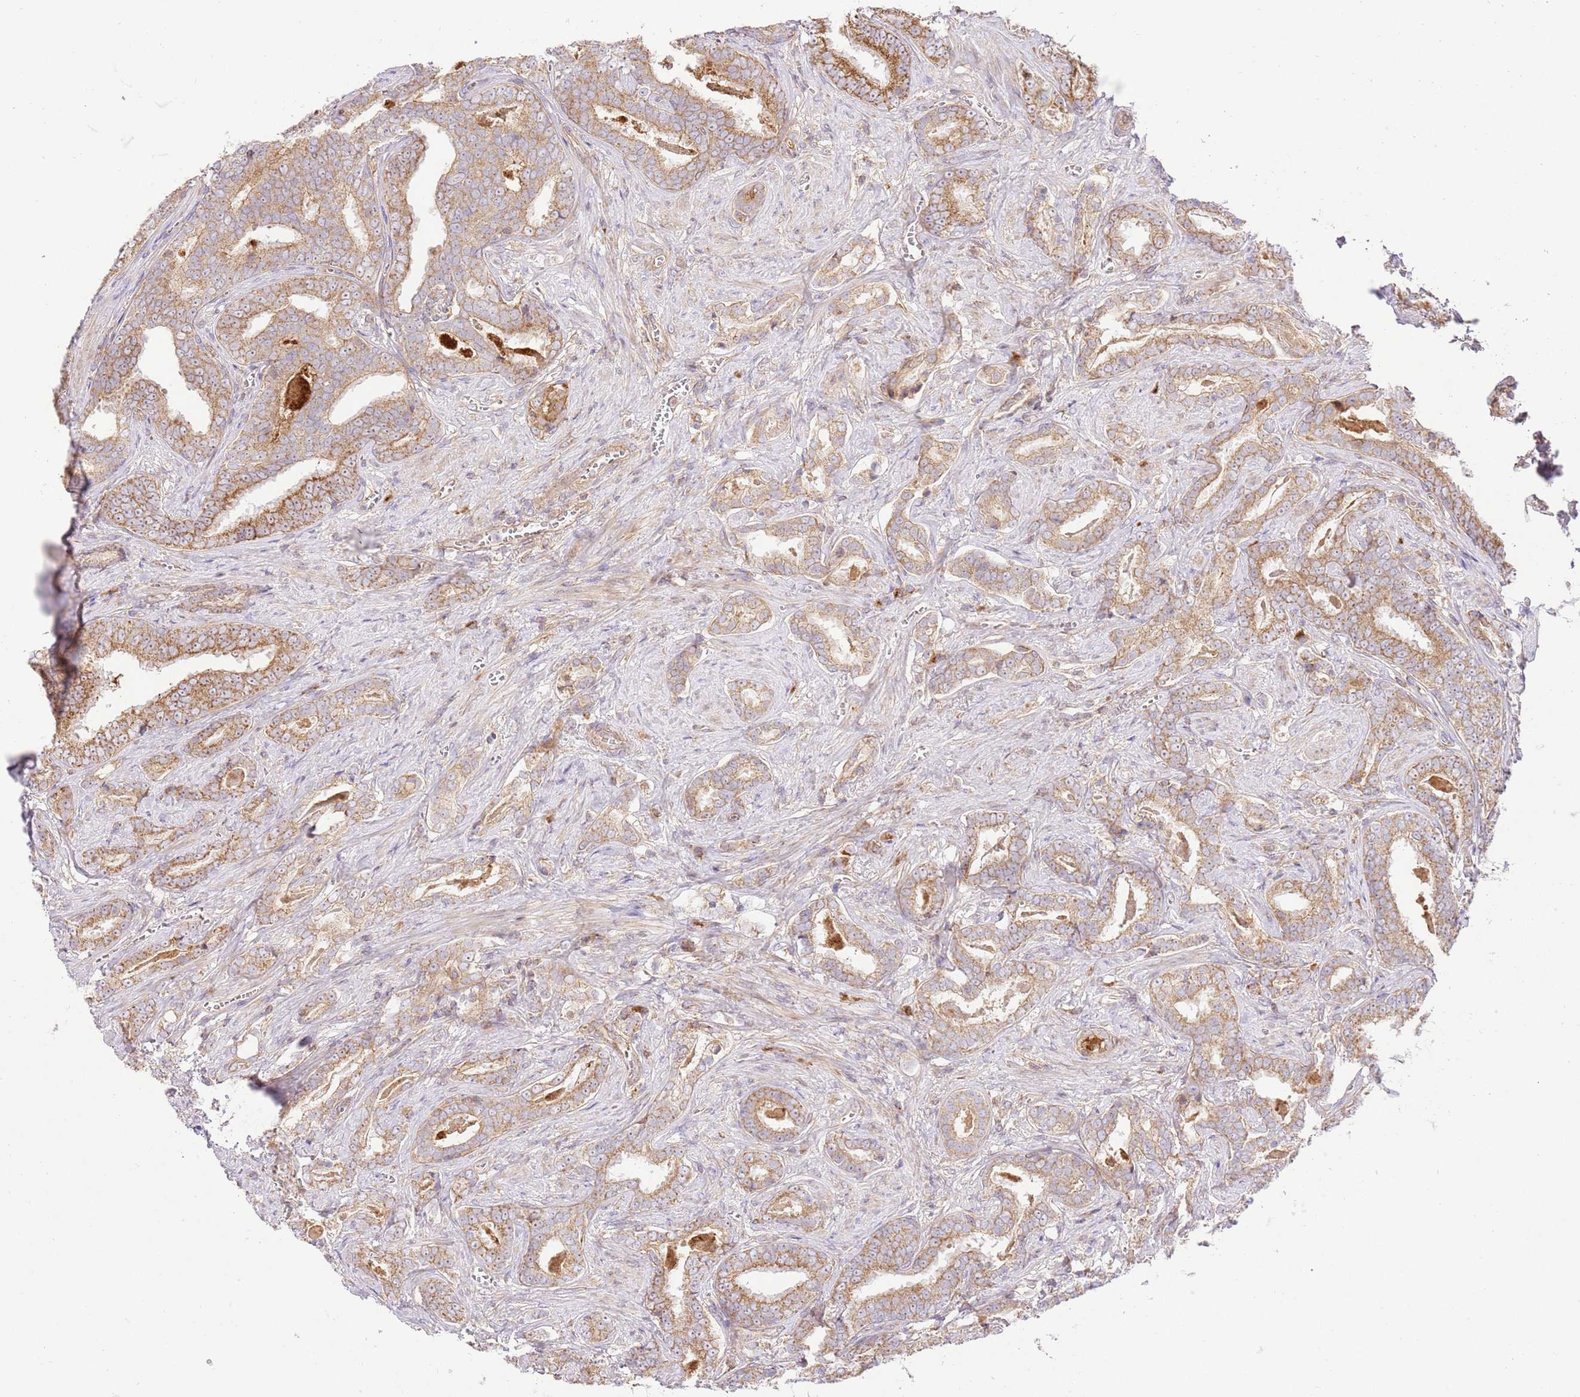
{"staining": {"intensity": "moderate", "quantity": ">75%", "location": "cytoplasmic/membranous"}, "tissue": "prostate cancer", "cell_type": "Tumor cells", "image_type": "cancer", "snomed": [{"axis": "morphology", "description": "Adenocarcinoma, High grade"}, {"axis": "topography", "description": "Prostate"}], "caption": "An image of high-grade adenocarcinoma (prostate) stained for a protein reveals moderate cytoplasmic/membranous brown staining in tumor cells.", "gene": "SPATA2L", "patient": {"sex": "male", "age": 67}}